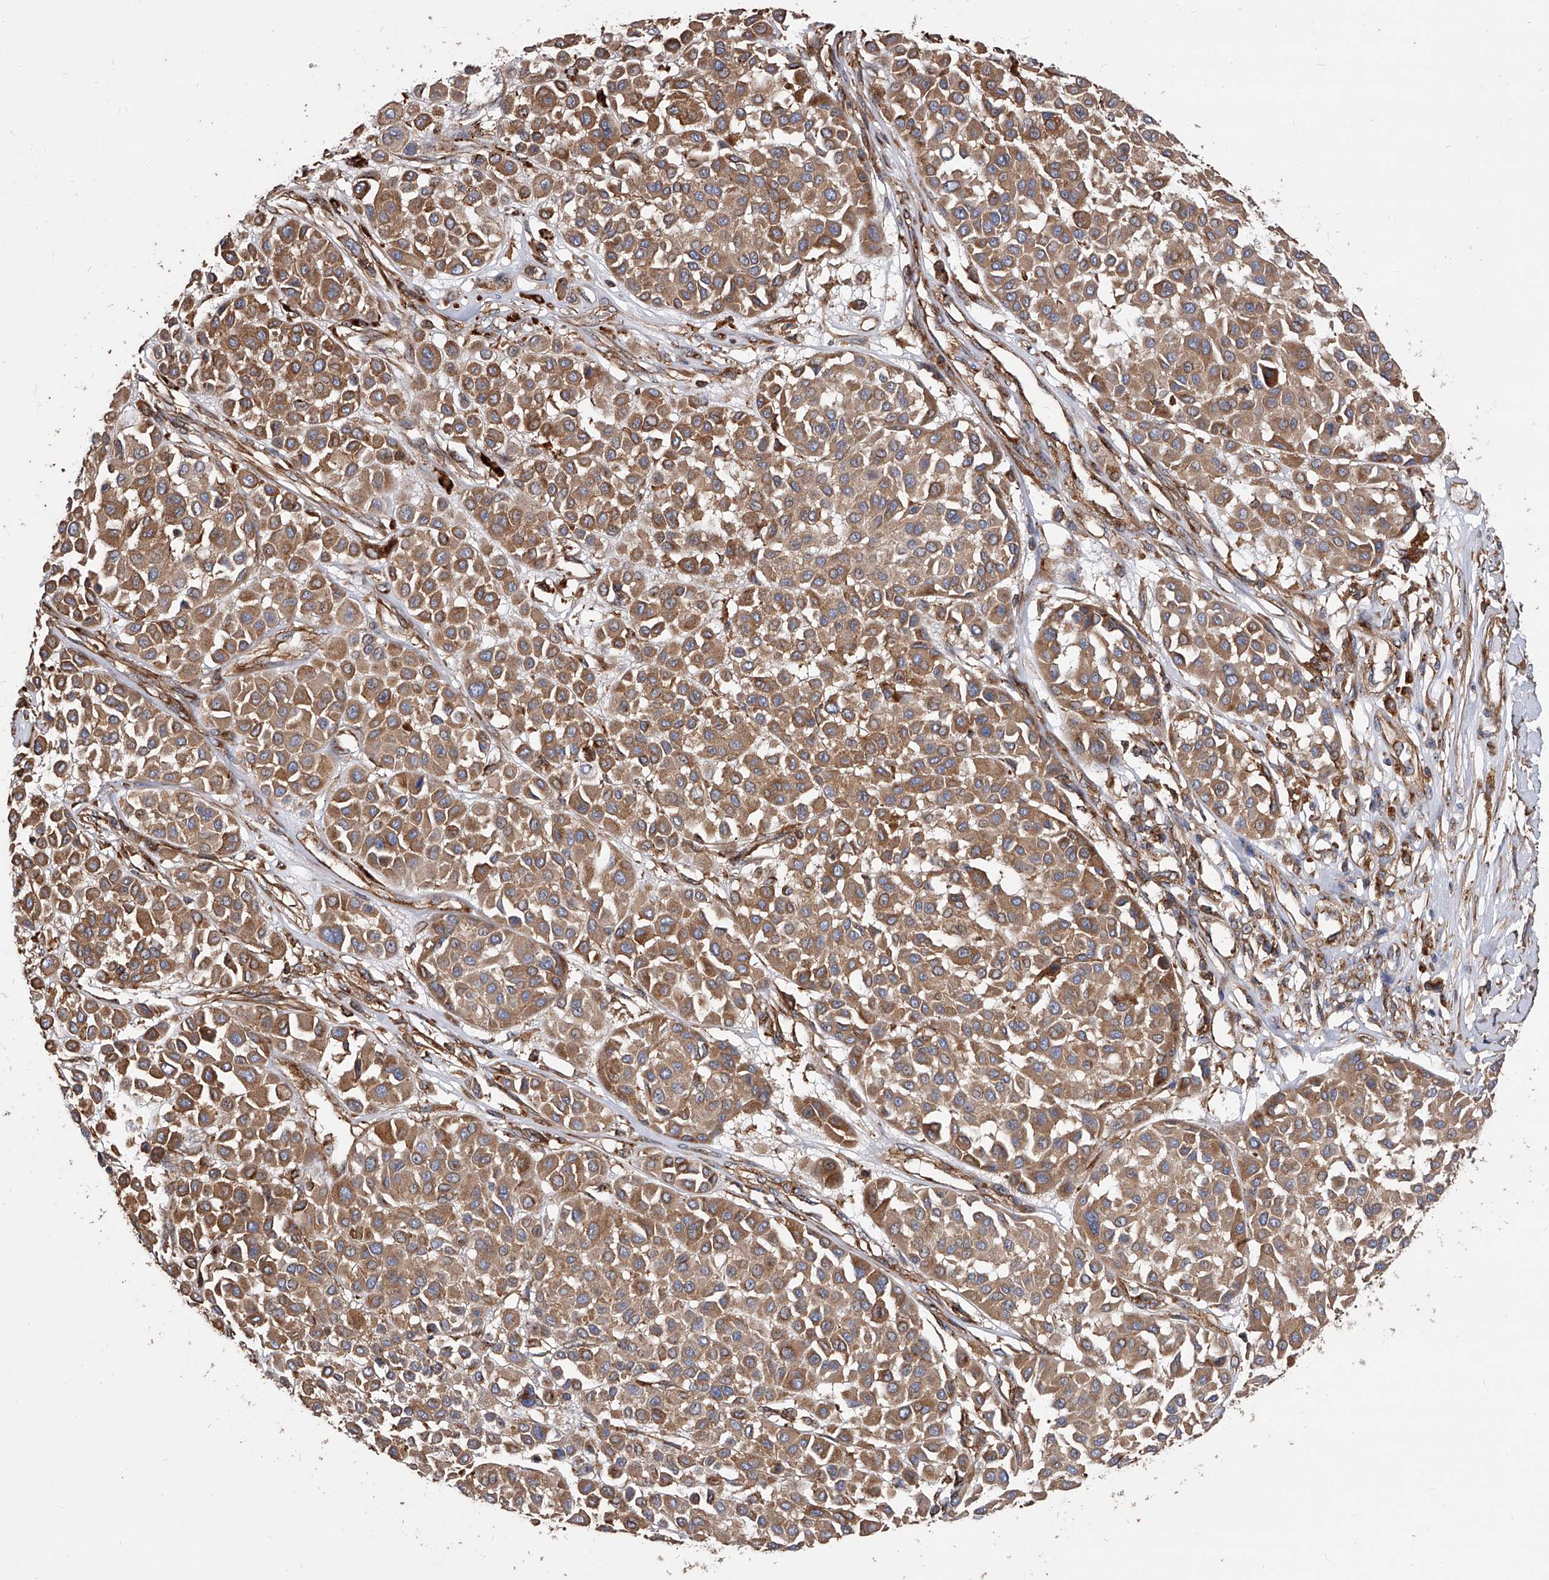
{"staining": {"intensity": "moderate", "quantity": ">75%", "location": "cytoplasmic/membranous"}, "tissue": "melanoma", "cell_type": "Tumor cells", "image_type": "cancer", "snomed": [{"axis": "morphology", "description": "Malignant melanoma, Metastatic site"}, {"axis": "topography", "description": "Soft tissue"}], "caption": "This photomicrograph demonstrates malignant melanoma (metastatic site) stained with immunohistochemistry (IHC) to label a protein in brown. The cytoplasmic/membranous of tumor cells show moderate positivity for the protein. Nuclei are counter-stained blue.", "gene": "PISD", "patient": {"sex": "male", "age": 41}}